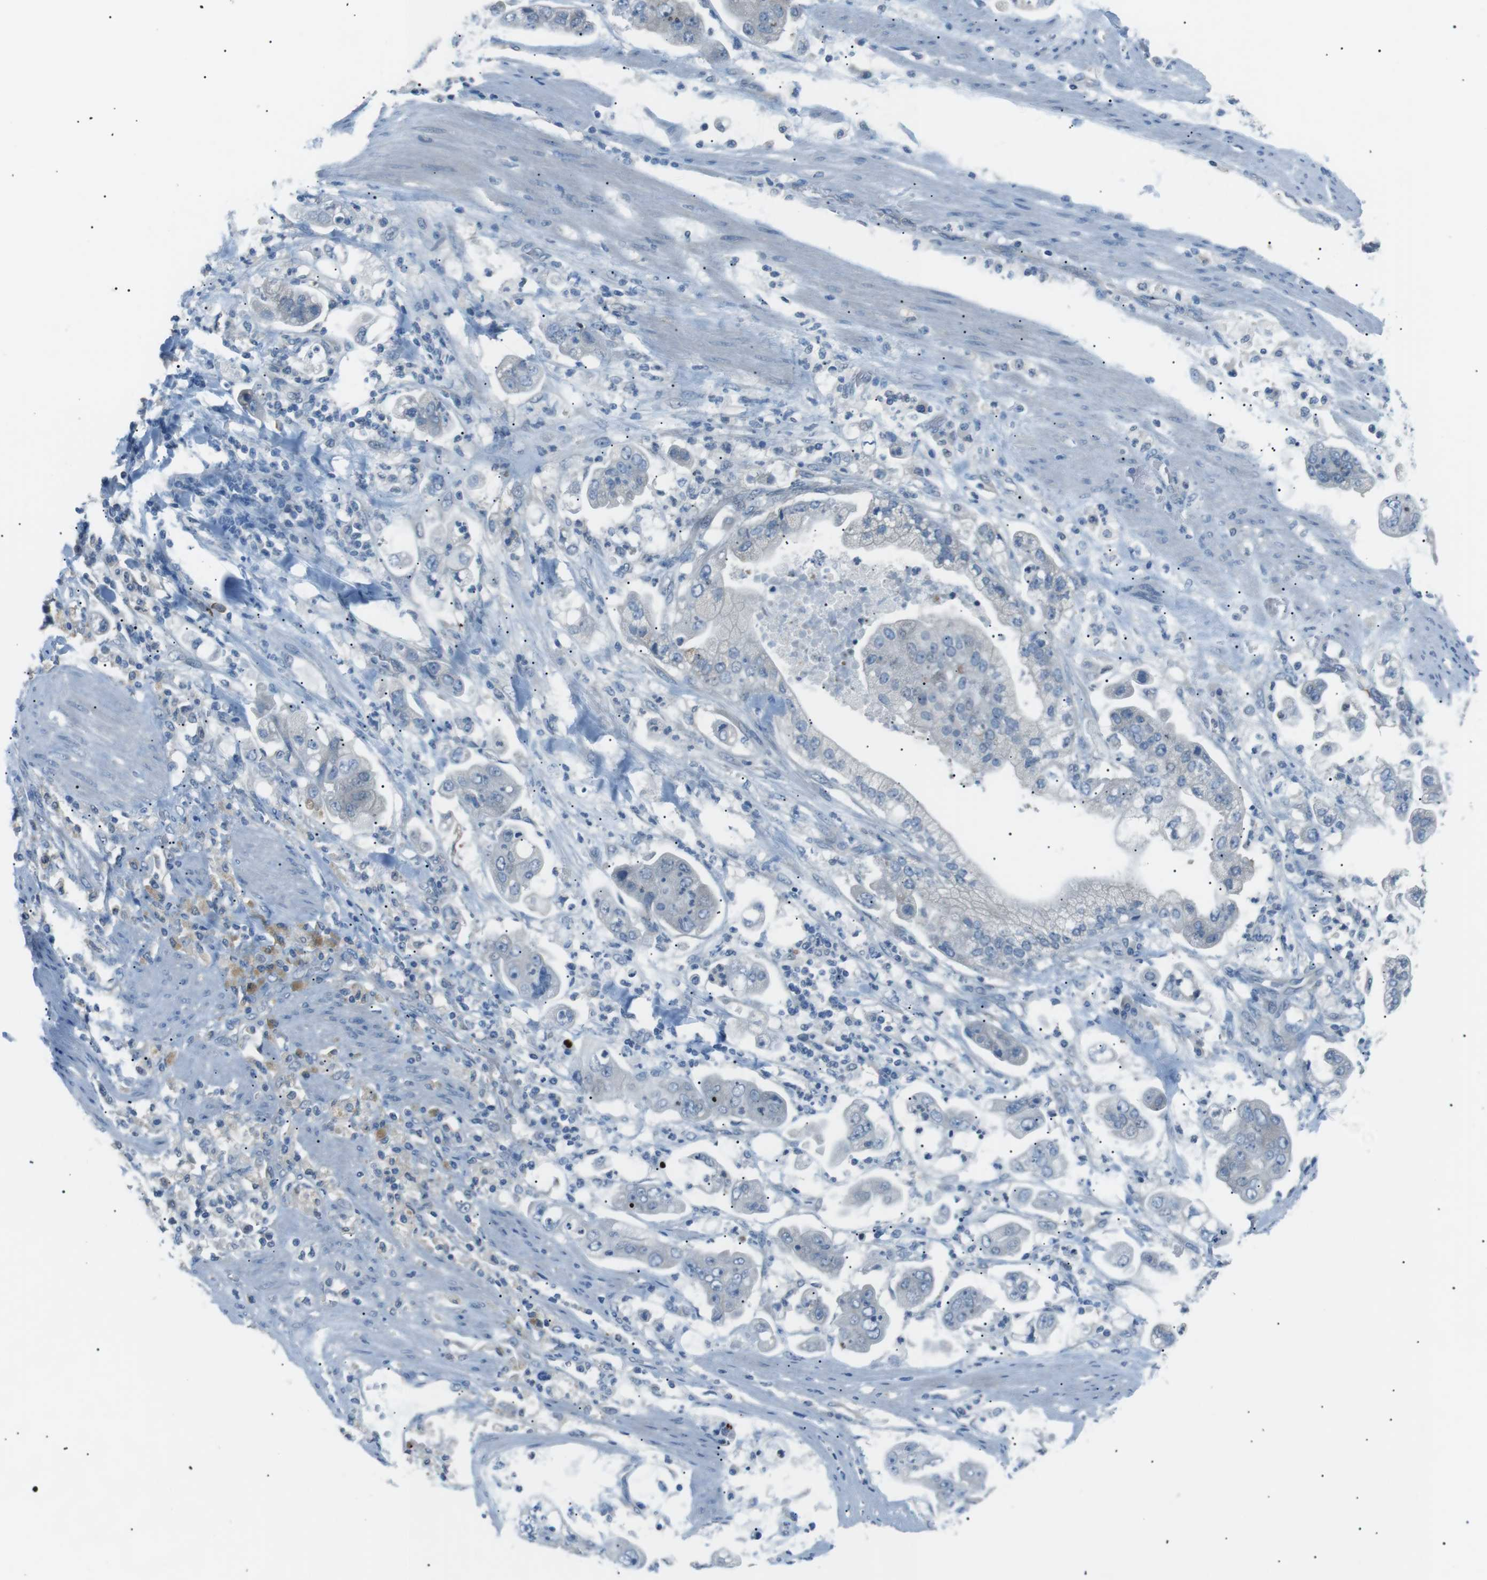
{"staining": {"intensity": "negative", "quantity": "none", "location": "none"}, "tissue": "stomach cancer", "cell_type": "Tumor cells", "image_type": "cancer", "snomed": [{"axis": "morphology", "description": "Adenocarcinoma, NOS"}, {"axis": "topography", "description": "Stomach"}], "caption": "Tumor cells are negative for brown protein staining in stomach cancer.", "gene": "CDH26", "patient": {"sex": "male", "age": 62}}